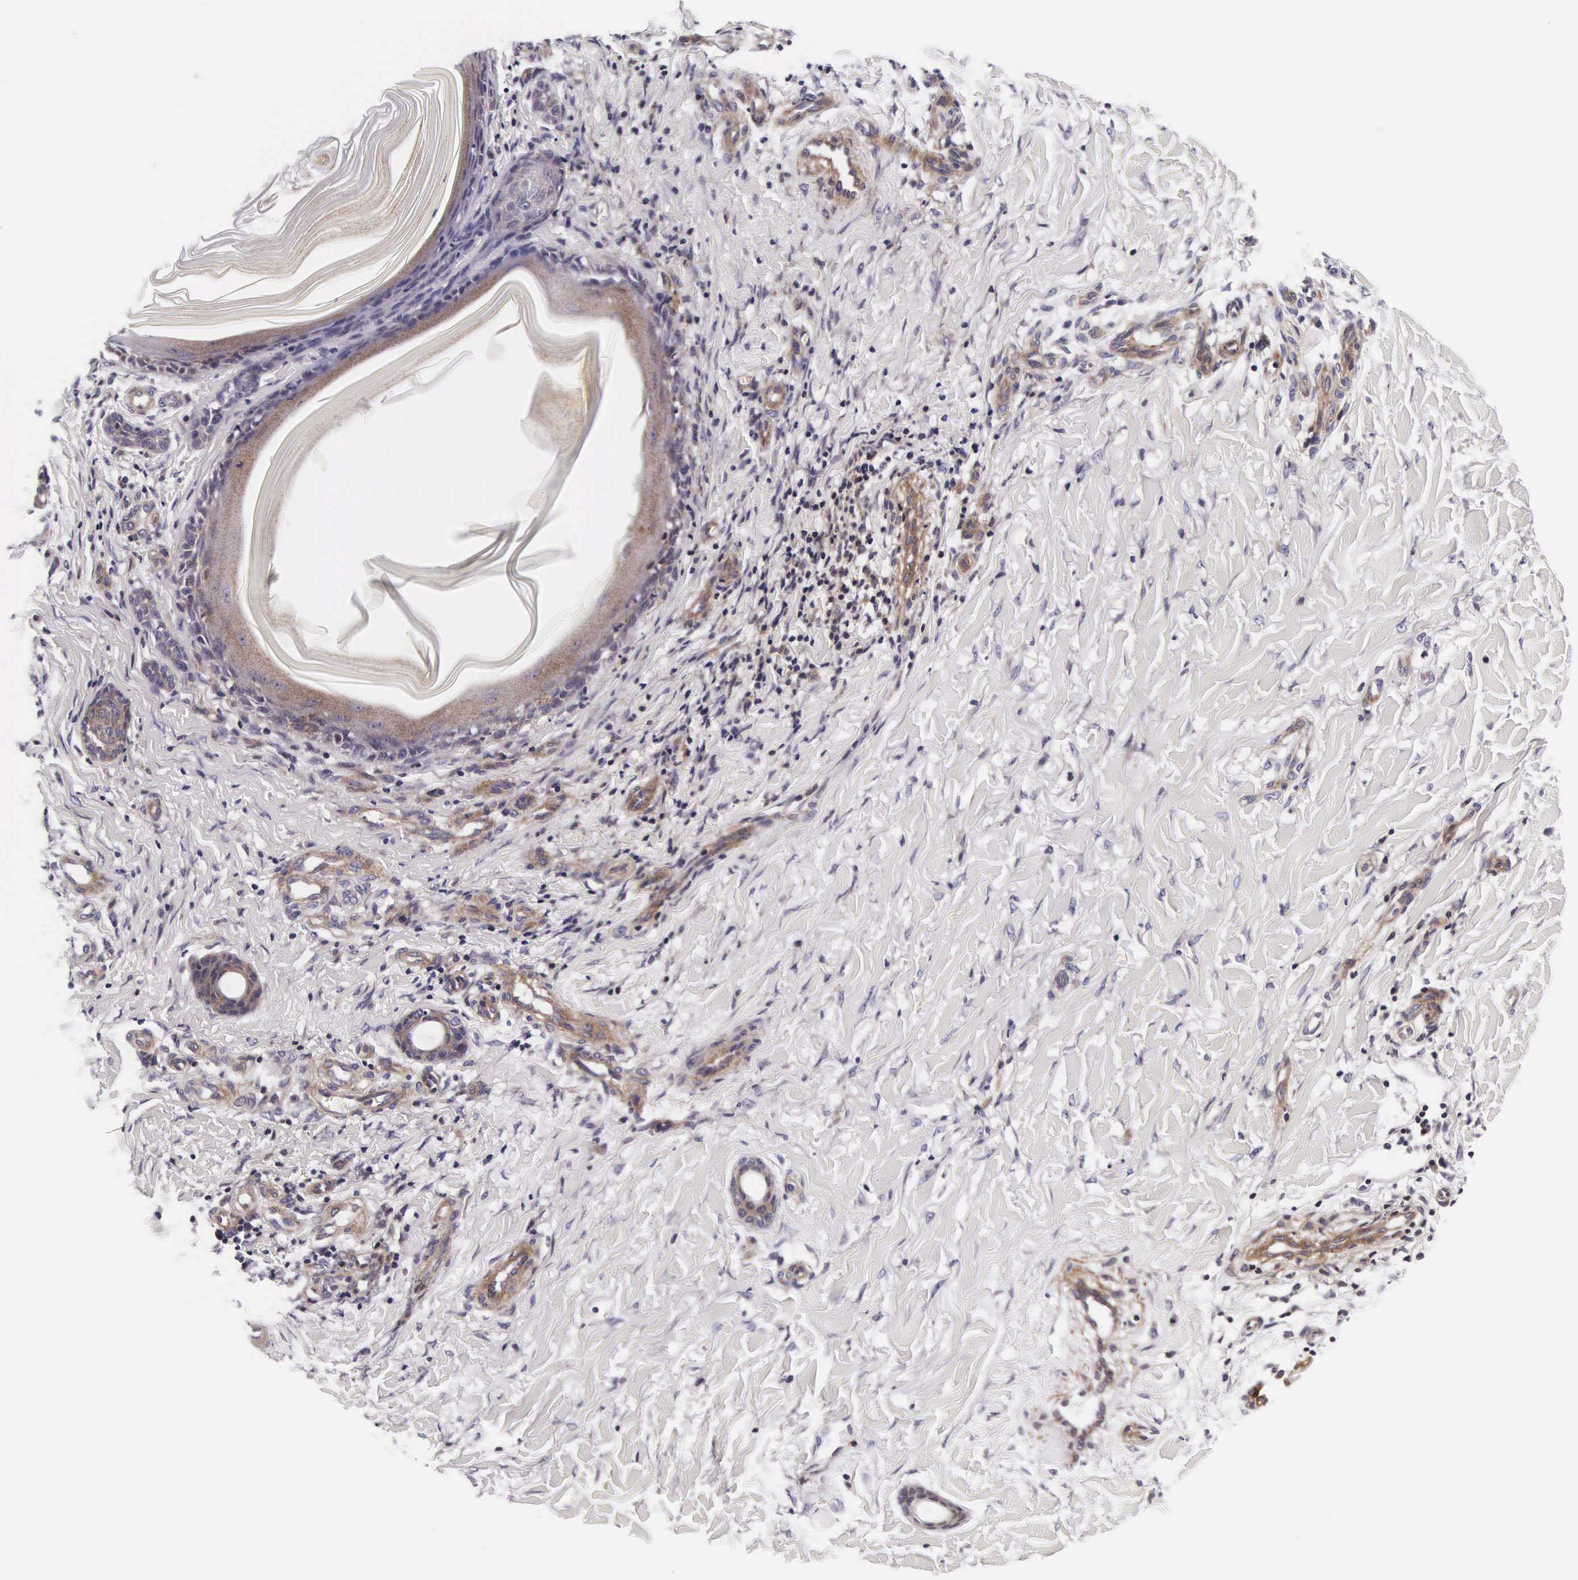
{"staining": {"intensity": "weak", "quantity": "25%-75%", "location": "cytoplasmic/membranous"}, "tissue": "skin cancer", "cell_type": "Tumor cells", "image_type": "cancer", "snomed": [{"axis": "morphology", "description": "Normal tissue, NOS"}, {"axis": "morphology", "description": "Basal cell carcinoma"}, {"axis": "topography", "description": "Skin"}], "caption": "This histopathology image displays immunohistochemistry (IHC) staining of human skin basal cell carcinoma, with low weak cytoplasmic/membranous staining in approximately 25%-75% of tumor cells.", "gene": "UPRT", "patient": {"sex": "male", "age": 81}}